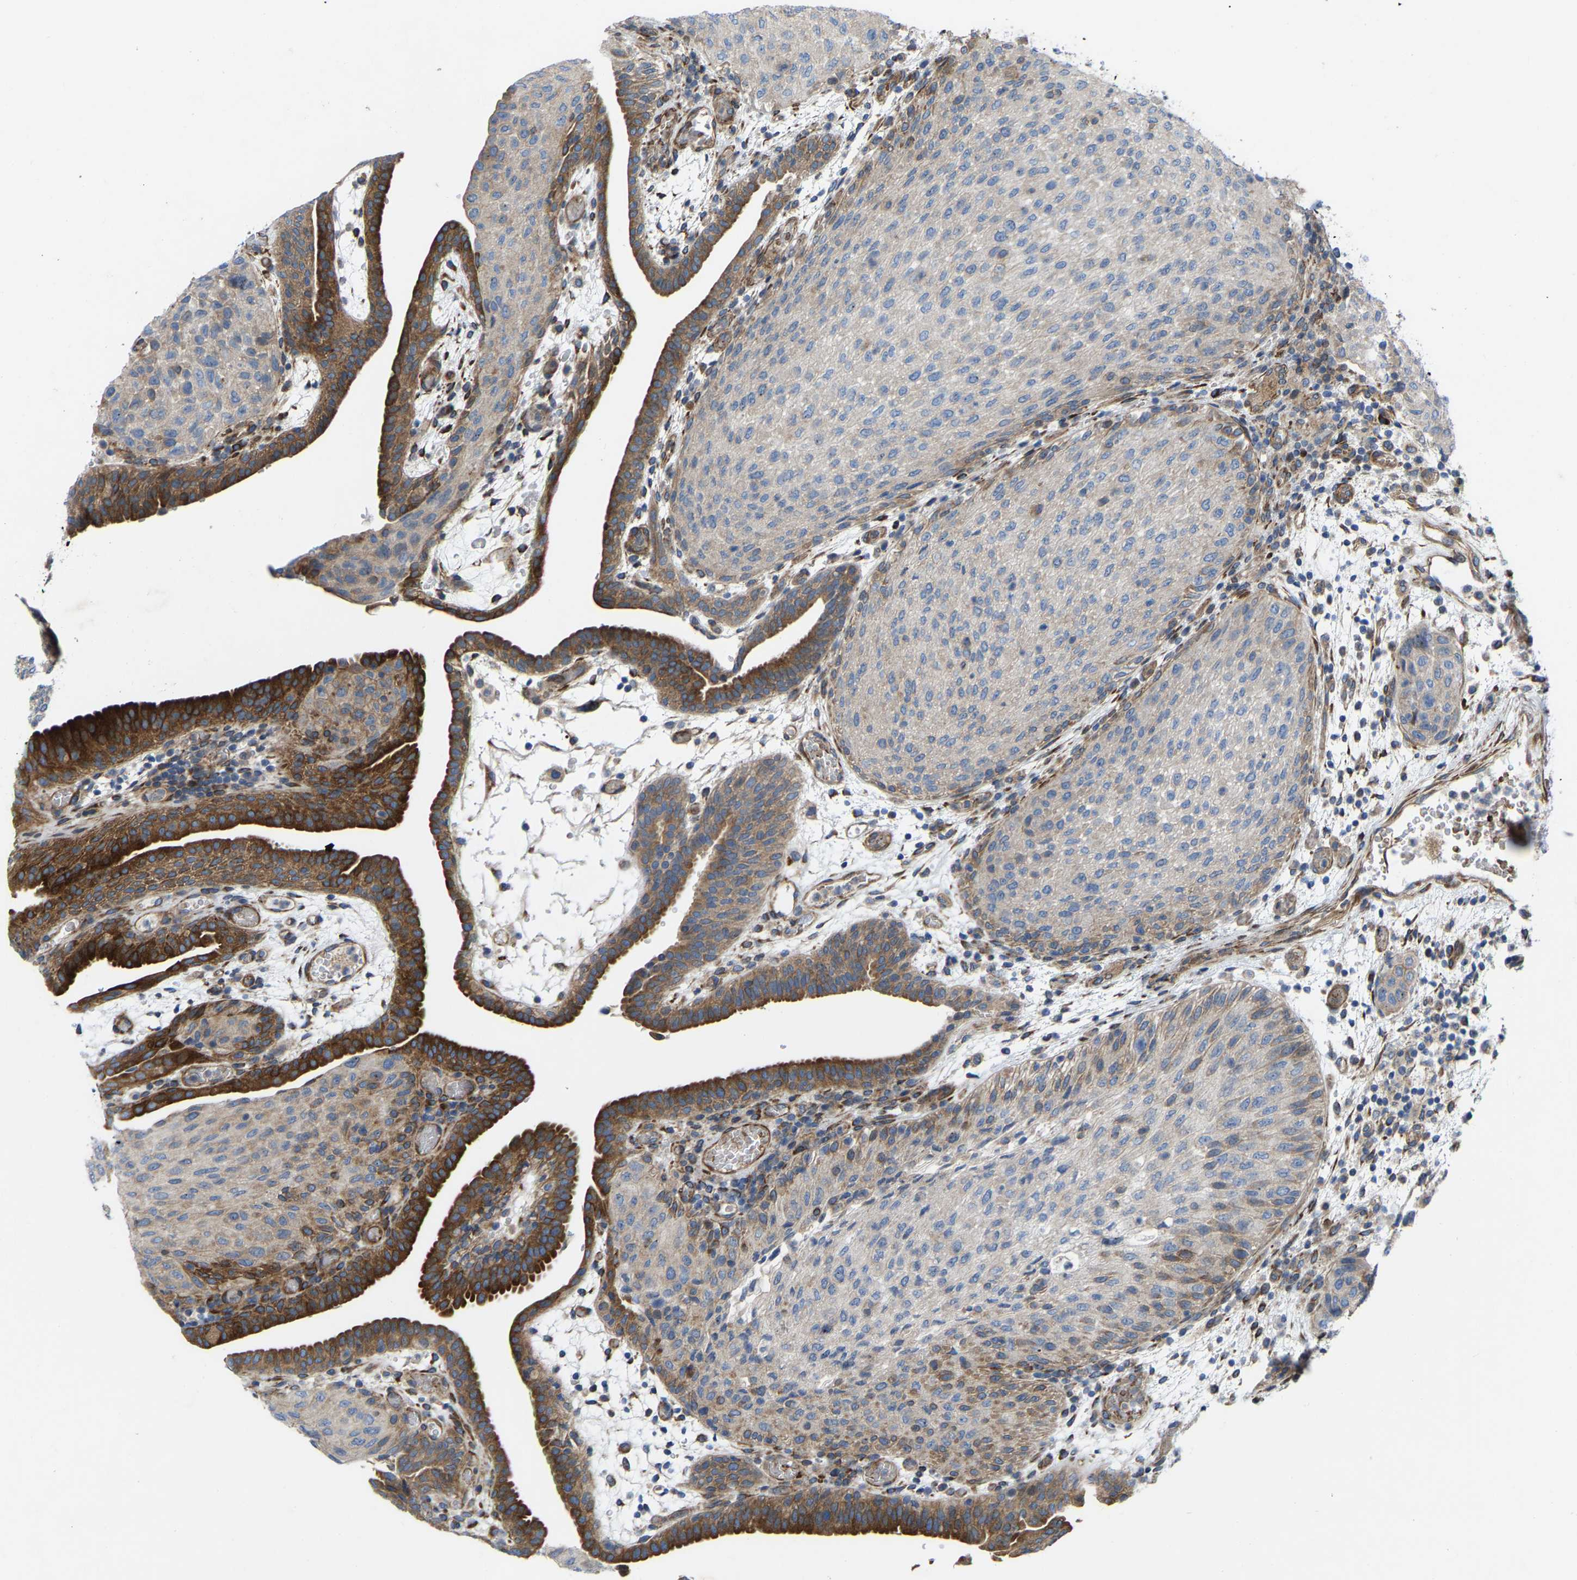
{"staining": {"intensity": "strong", "quantity": "<25%", "location": "cytoplasmic/membranous"}, "tissue": "urothelial cancer", "cell_type": "Tumor cells", "image_type": "cancer", "snomed": [{"axis": "morphology", "description": "Urothelial carcinoma, Low grade"}, {"axis": "morphology", "description": "Urothelial carcinoma, High grade"}, {"axis": "topography", "description": "Urinary bladder"}], "caption": "Strong cytoplasmic/membranous staining is appreciated in about <25% of tumor cells in urothelial cancer.", "gene": "TOR1B", "patient": {"sex": "male", "age": 35}}